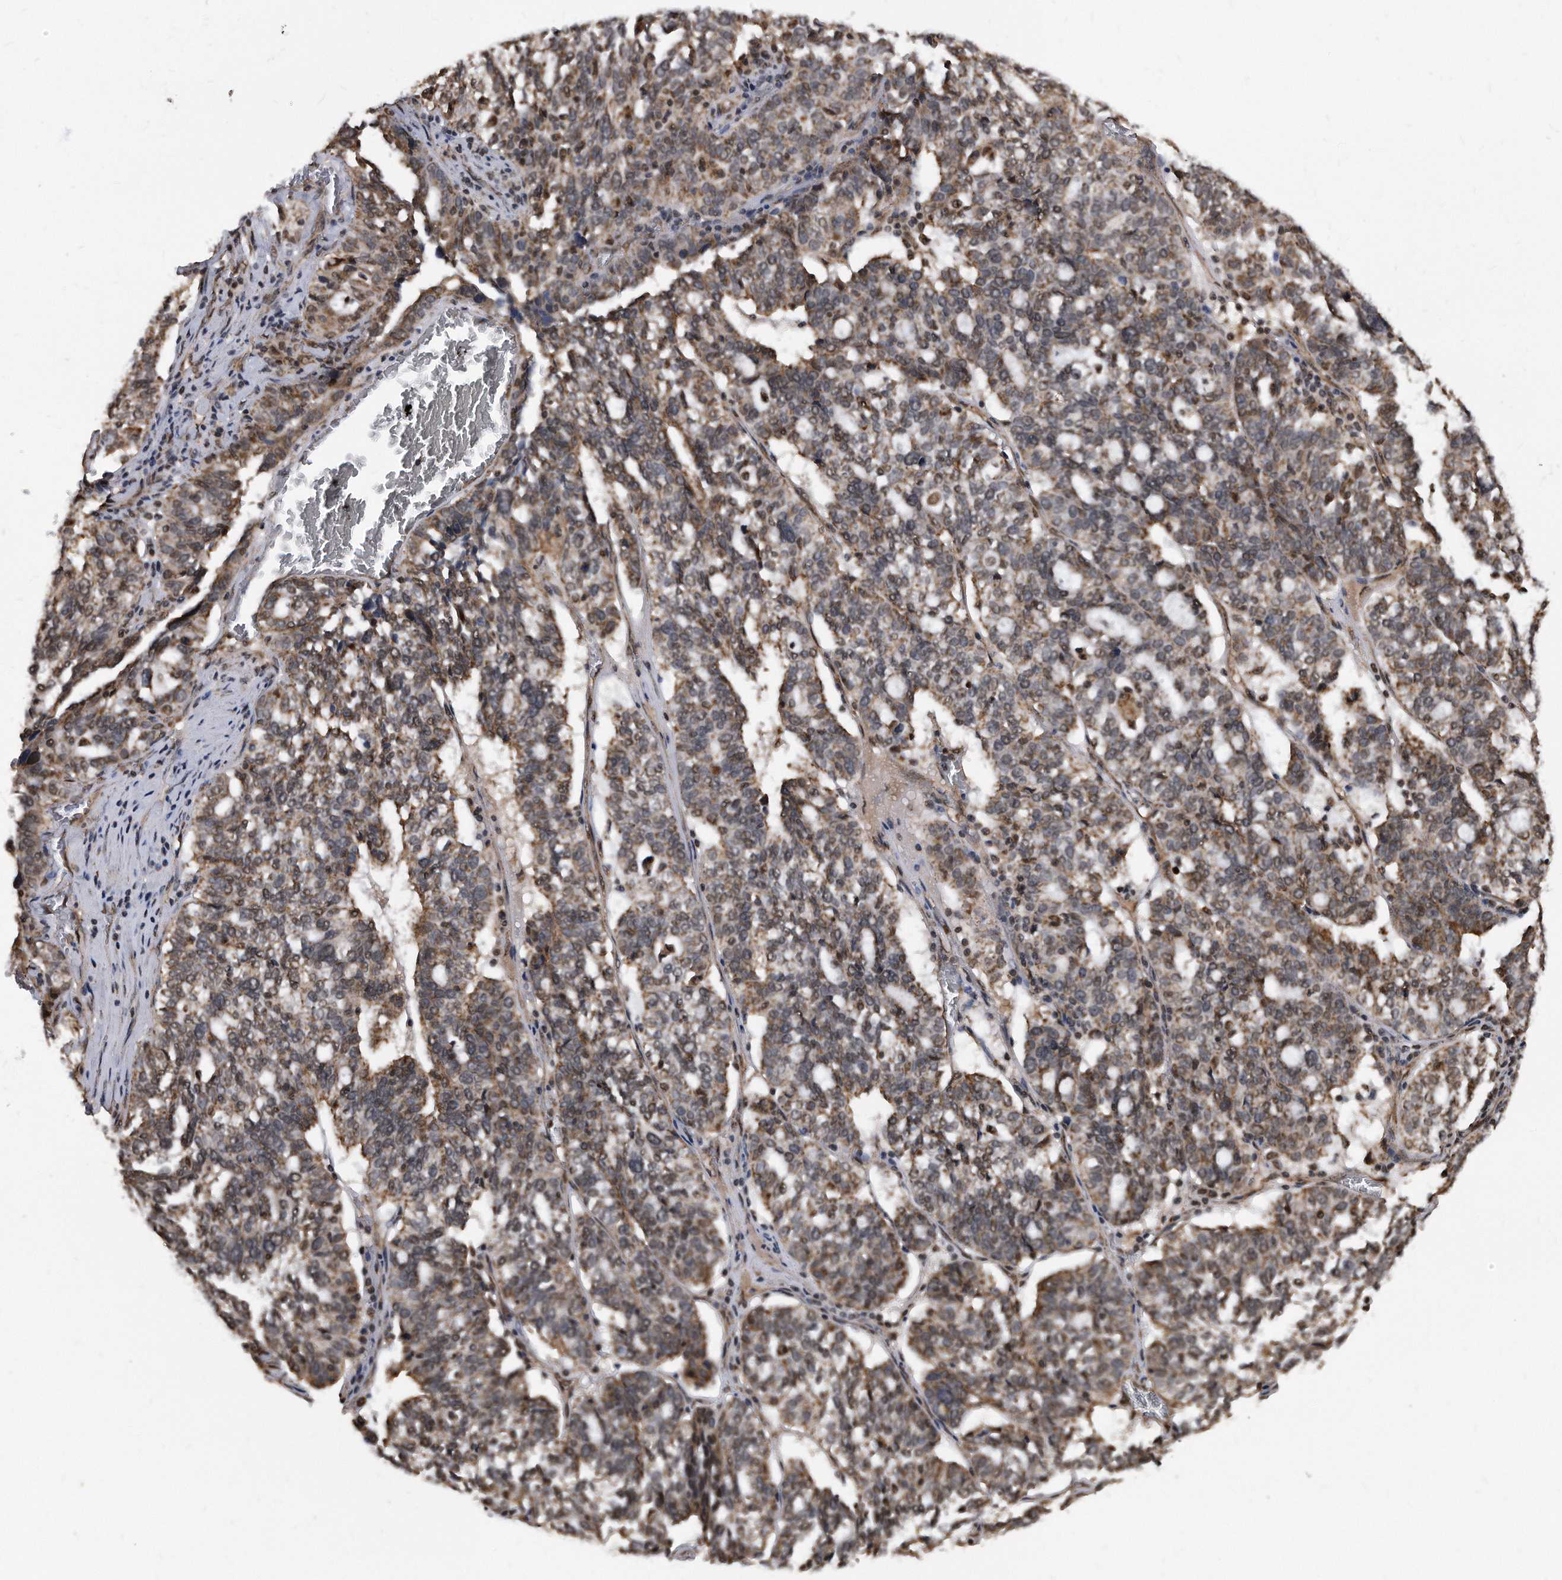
{"staining": {"intensity": "moderate", "quantity": ">75%", "location": "cytoplasmic/membranous"}, "tissue": "ovarian cancer", "cell_type": "Tumor cells", "image_type": "cancer", "snomed": [{"axis": "morphology", "description": "Cystadenocarcinoma, serous, NOS"}, {"axis": "topography", "description": "Ovary"}], "caption": "Immunohistochemical staining of human ovarian serous cystadenocarcinoma demonstrates moderate cytoplasmic/membranous protein positivity in approximately >75% of tumor cells.", "gene": "DUSP22", "patient": {"sex": "female", "age": 59}}